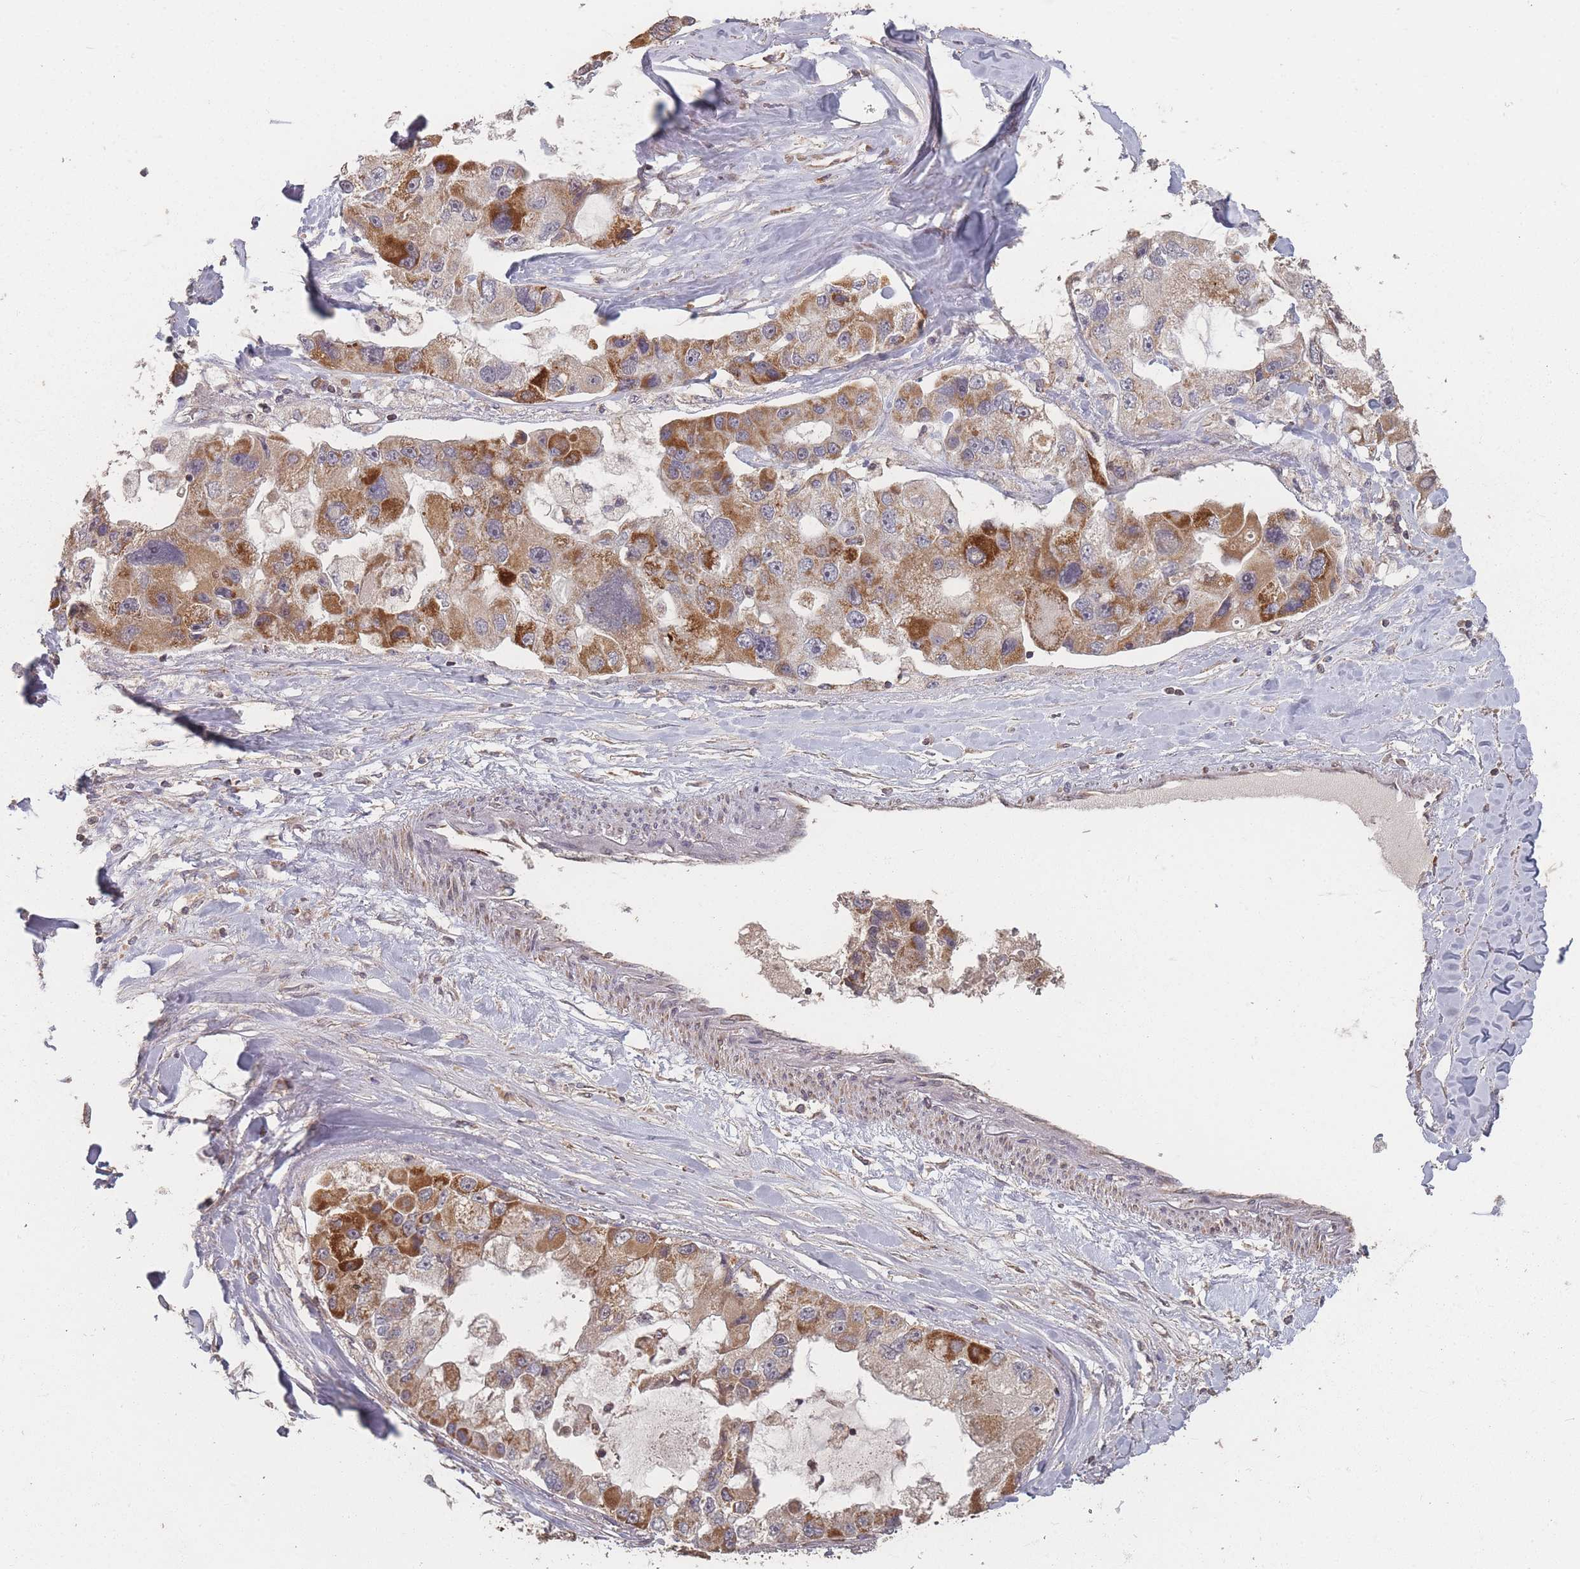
{"staining": {"intensity": "strong", "quantity": "25%-75%", "location": "cytoplasmic/membranous"}, "tissue": "lung cancer", "cell_type": "Tumor cells", "image_type": "cancer", "snomed": [{"axis": "morphology", "description": "Adenocarcinoma, NOS"}, {"axis": "topography", "description": "Lung"}], "caption": "Lung adenocarcinoma stained for a protein (brown) displays strong cytoplasmic/membranous positive expression in about 25%-75% of tumor cells.", "gene": "LYRM7", "patient": {"sex": "female", "age": 54}}